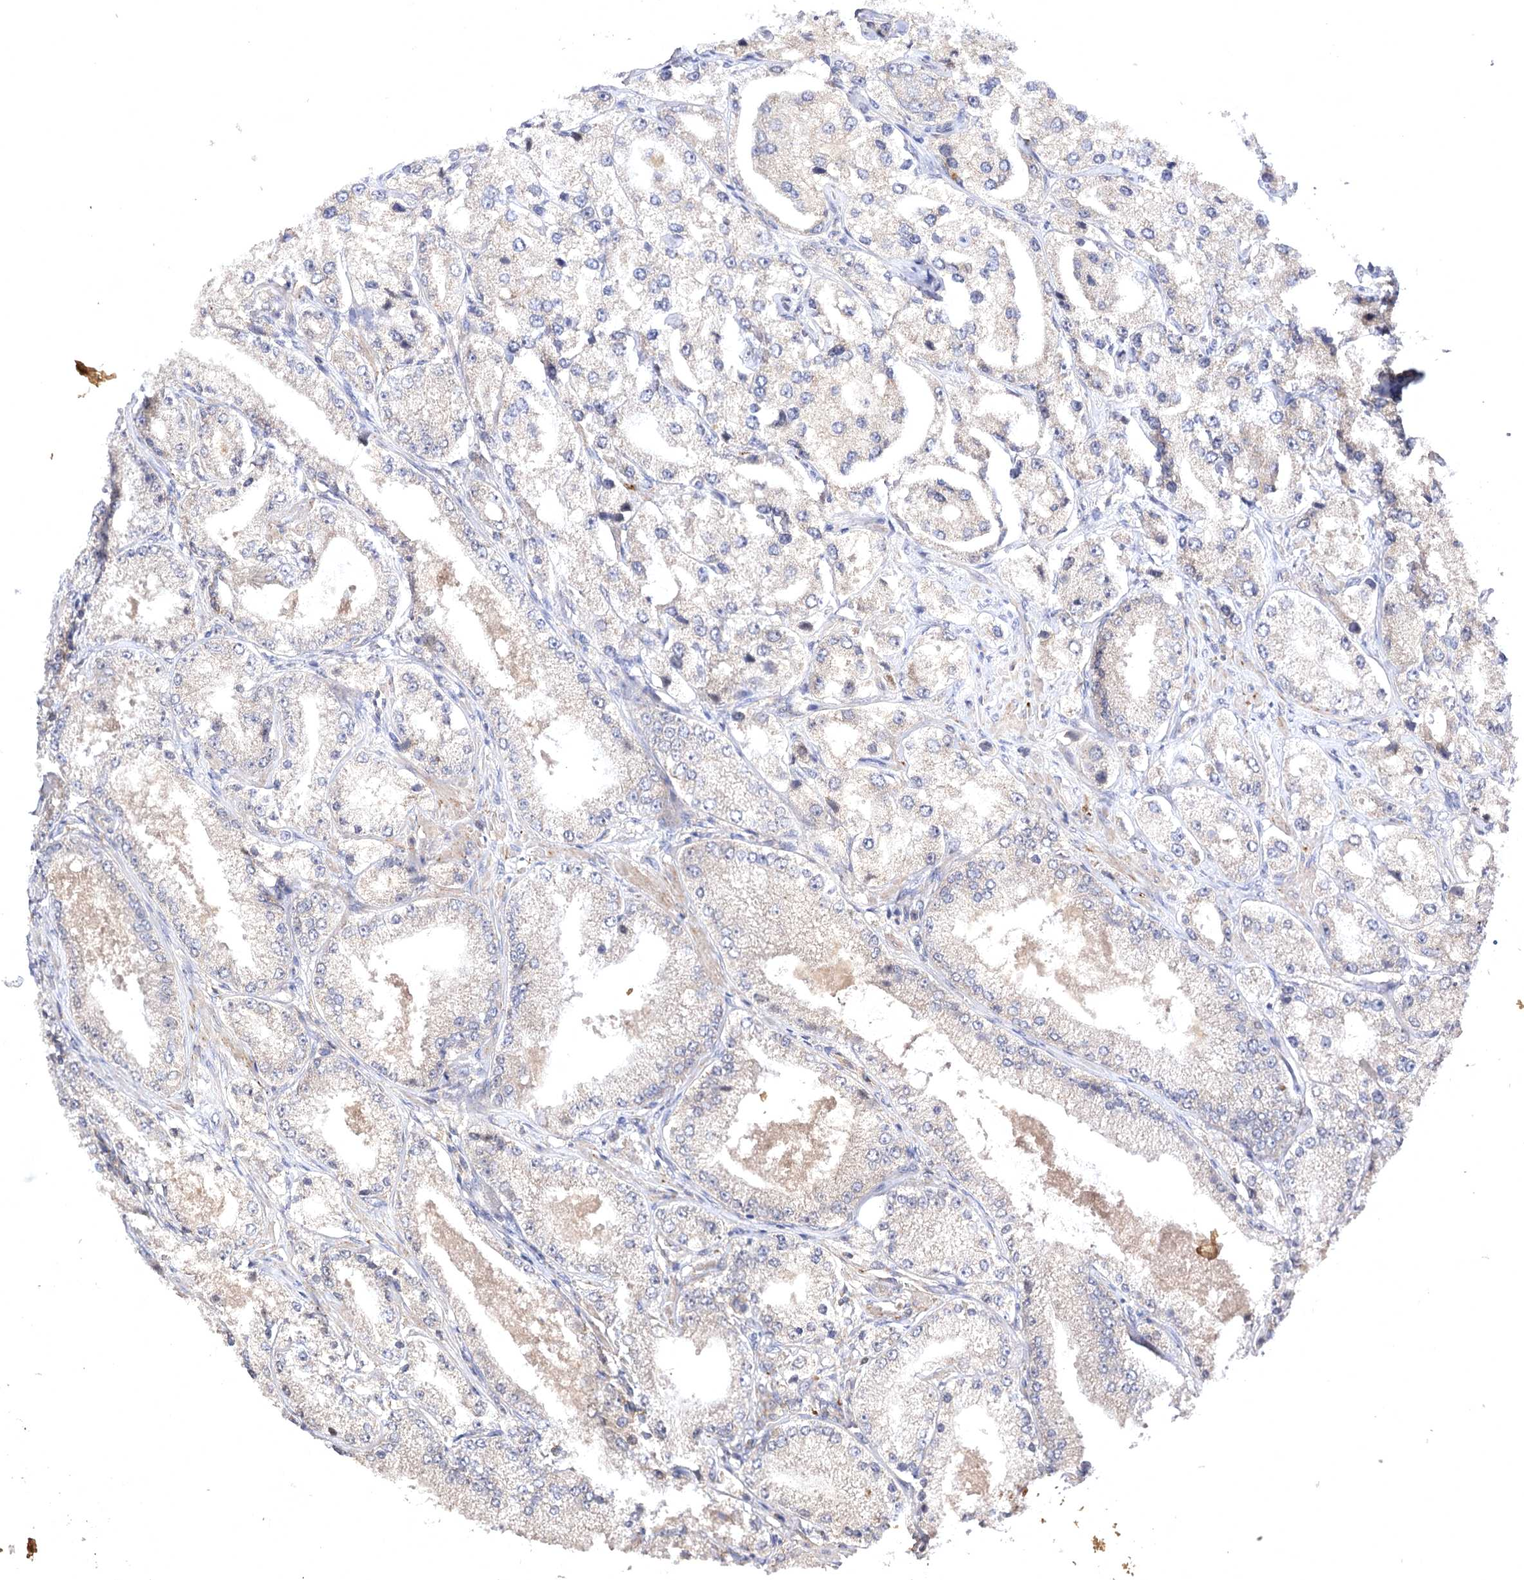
{"staining": {"intensity": "negative", "quantity": "none", "location": "none"}, "tissue": "prostate cancer", "cell_type": "Tumor cells", "image_type": "cancer", "snomed": [{"axis": "morphology", "description": "Adenocarcinoma, Low grade"}, {"axis": "topography", "description": "Prostate"}], "caption": "Human low-grade adenocarcinoma (prostate) stained for a protein using IHC displays no staining in tumor cells.", "gene": "BCR", "patient": {"sex": "male", "age": 69}}